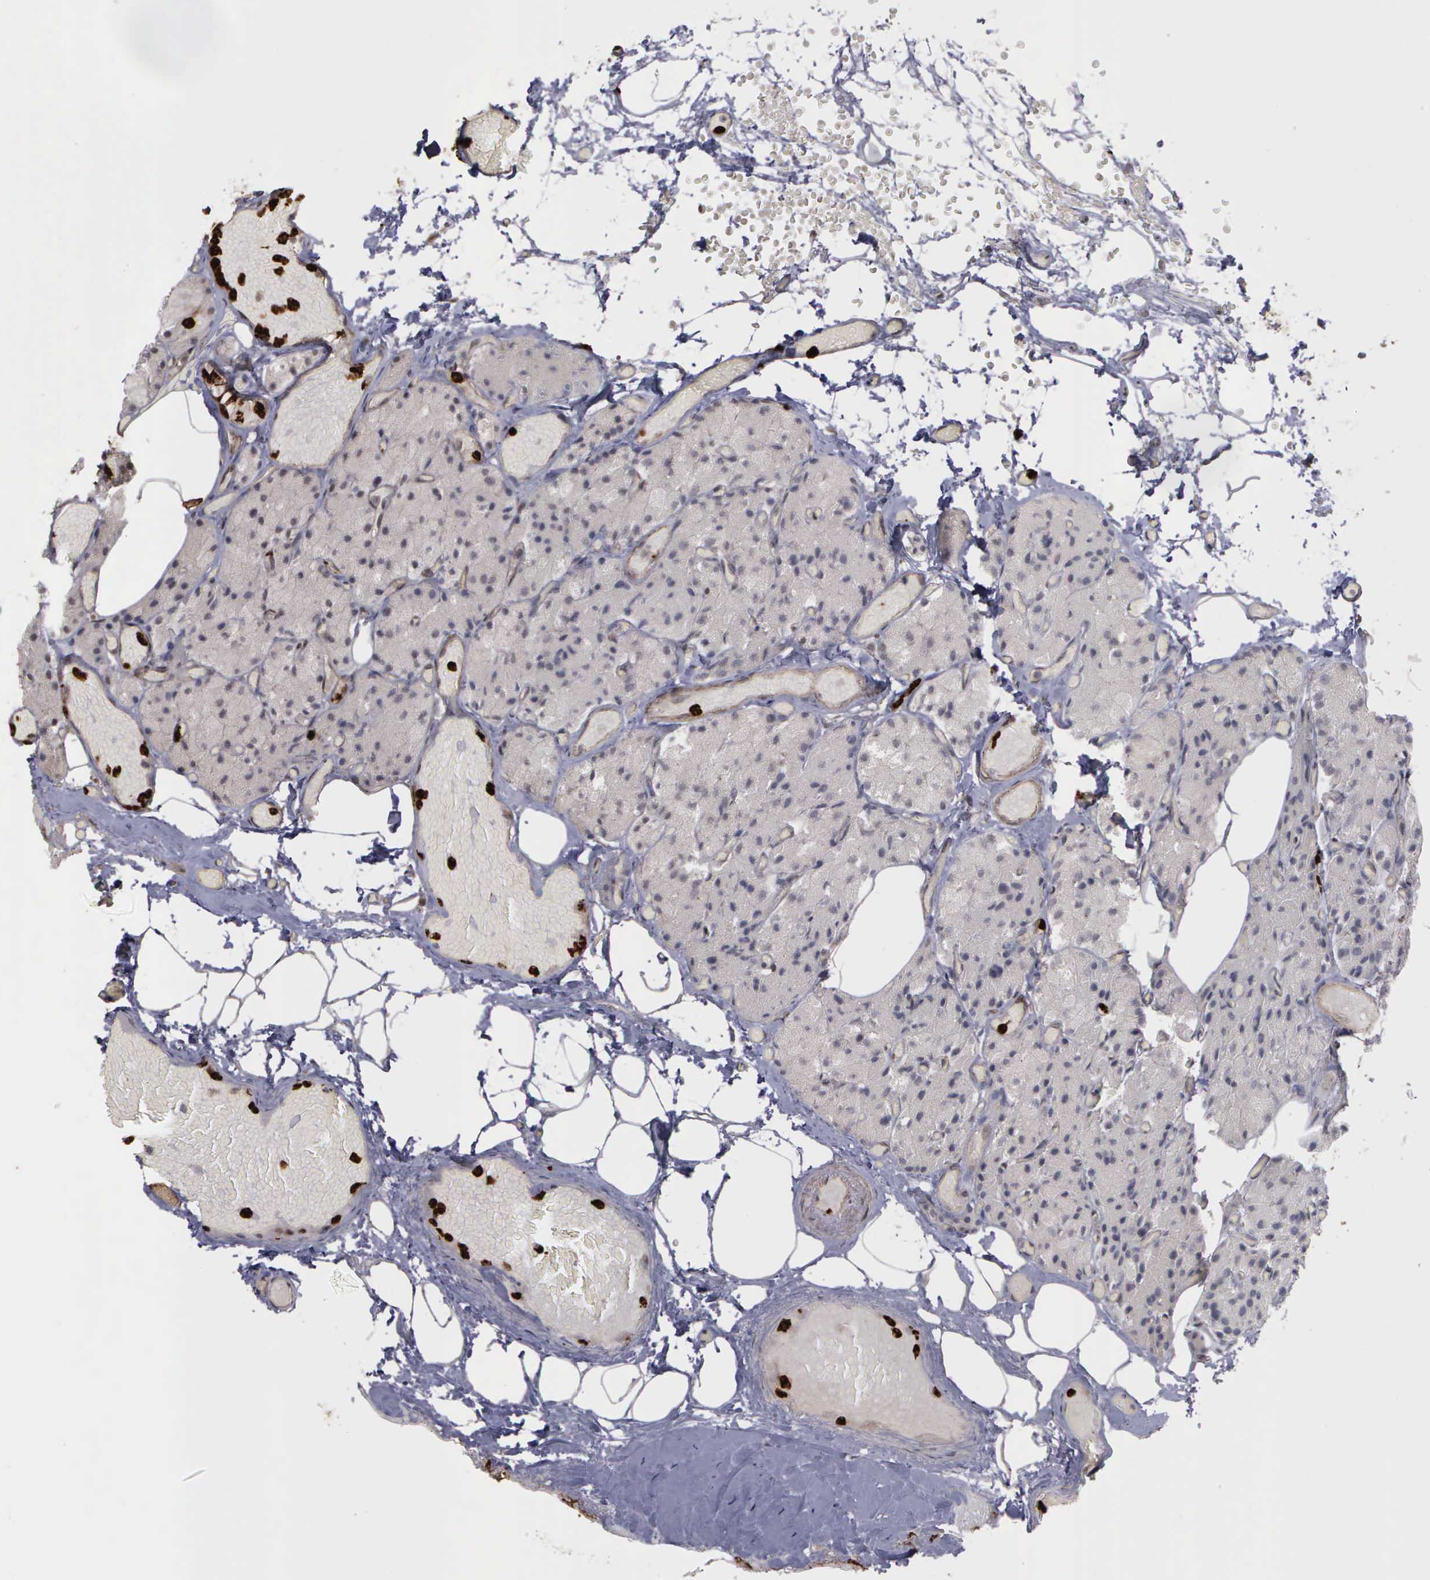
{"staining": {"intensity": "negative", "quantity": "none", "location": "none"}, "tissue": "parathyroid gland", "cell_type": "Glandular cells", "image_type": "normal", "snomed": [{"axis": "morphology", "description": "Normal tissue, NOS"}, {"axis": "topography", "description": "Skeletal muscle"}, {"axis": "topography", "description": "Parathyroid gland"}], "caption": "The photomicrograph reveals no significant staining in glandular cells of parathyroid gland. Nuclei are stained in blue.", "gene": "MMP9", "patient": {"sex": "female", "age": 37}}